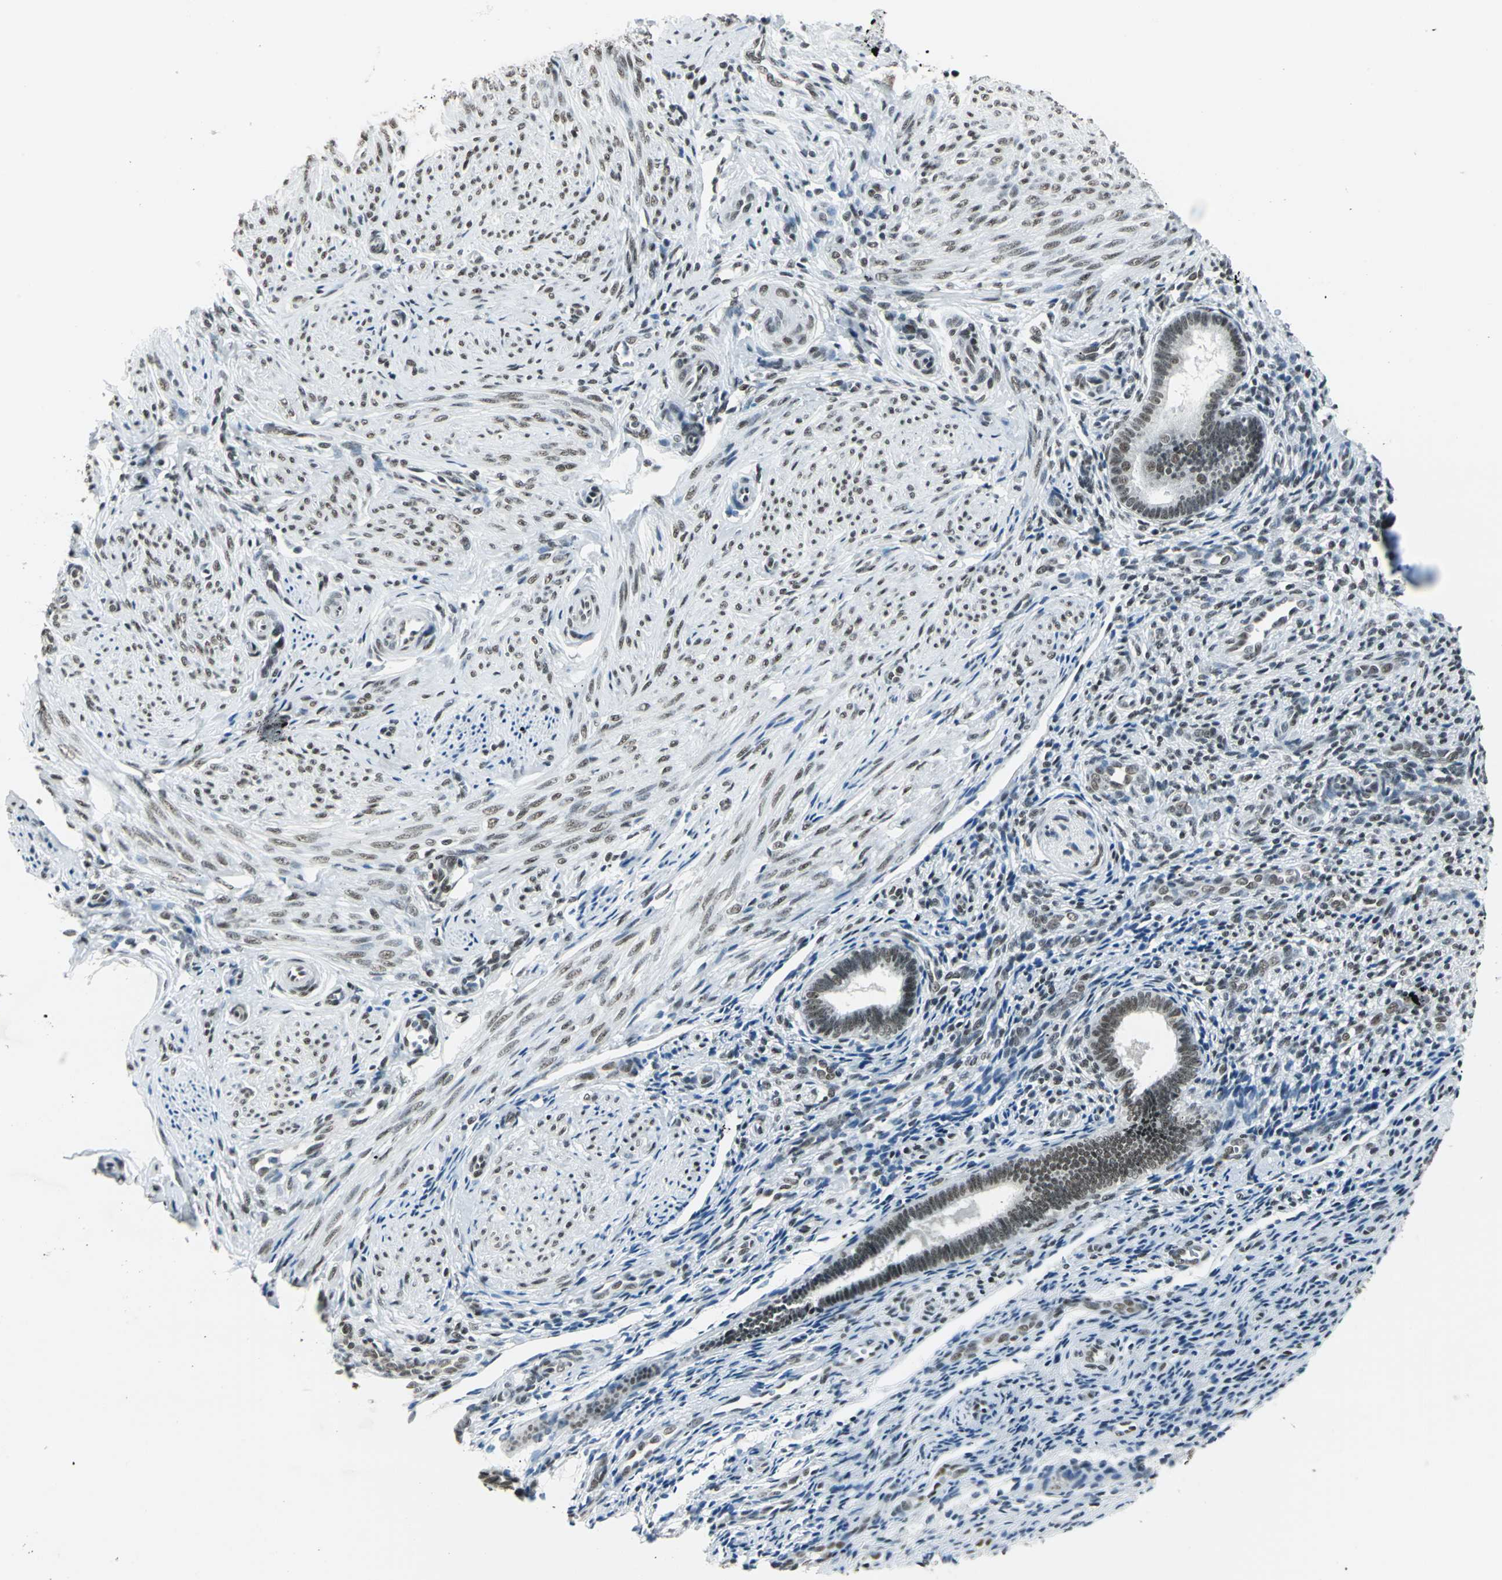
{"staining": {"intensity": "moderate", "quantity": ">75%", "location": "nuclear"}, "tissue": "endometrium", "cell_type": "Cells in endometrial stroma", "image_type": "normal", "snomed": [{"axis": "morphology", "description": "Normal tissue, NOS"}, {"axis": "topography", "description": "Endometrium"}], "caption": "Endometrium was stained to show a protein in brown. There is medium levels of moderate nuclear positivity in about >75% of cells in endometrial stroma. The staining was performed using DAB, with brown indicating positive protein expression. Nuclei are stained blue with hematoxylin.", "gene": "ADNP", "patient": {"sex": "female", "age": 27}}